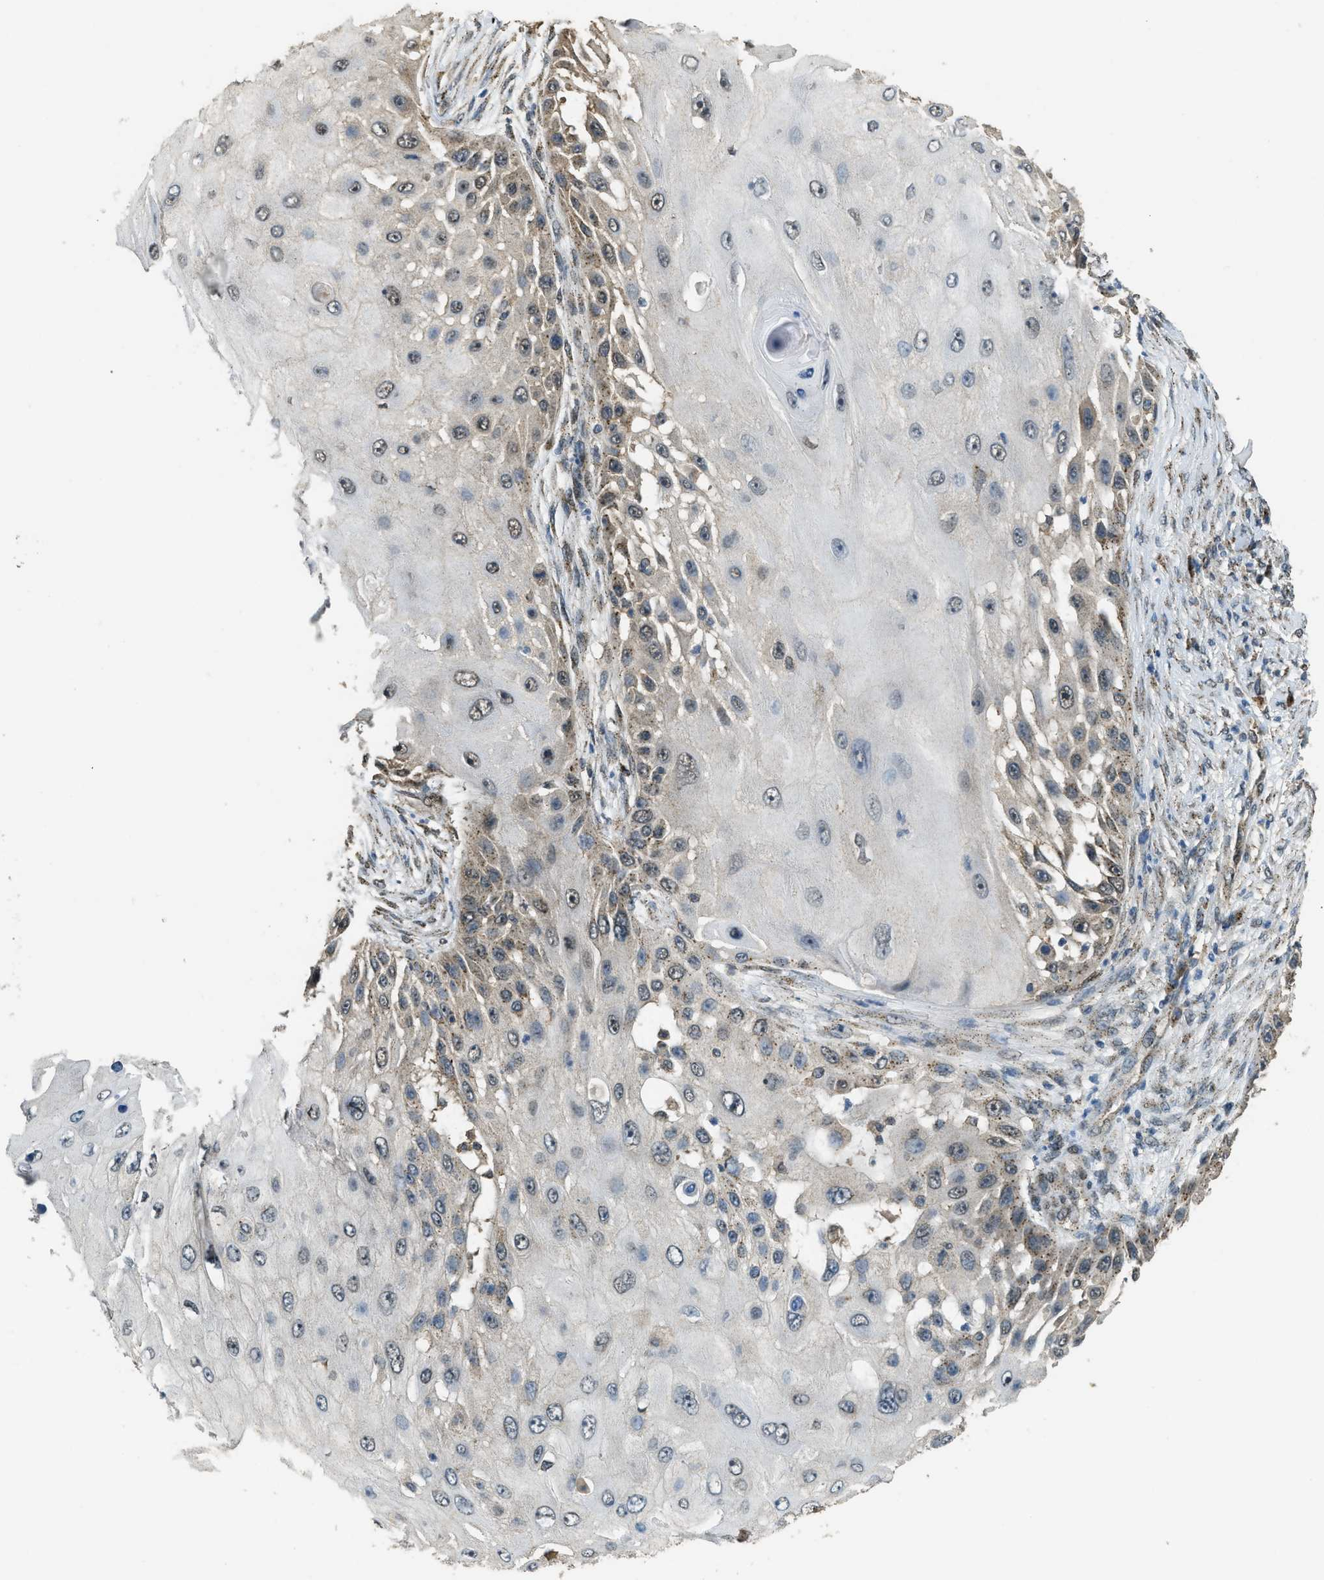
{"staining": {"intensity": "moderate", "quantity": "25%-75%", "location": "cytoplasmic/membranous"}, "tissue": "skin cancer", "cell_type": "Tumor cells", "image_type": "cancer", "snomed": [{"axis": "morphology", "description": "Squamous cell carcinoma, NOS"}, {"axis": "topography", "description": "Skin"}], "caption": "Immunohistochemistry of skin cancer demonstrates medium levels of moderate cytoplasmic/membranous positivity in about 25%-75% of tumor cells. The staining is performed using DAB (3,3'-diaminobenzidine) brown chromogen to label protein expression. The nuclei are counter-stained blue using hematoxylin.", "gene": "IPO7", "patient": {"sex": "female", "age": 44}}